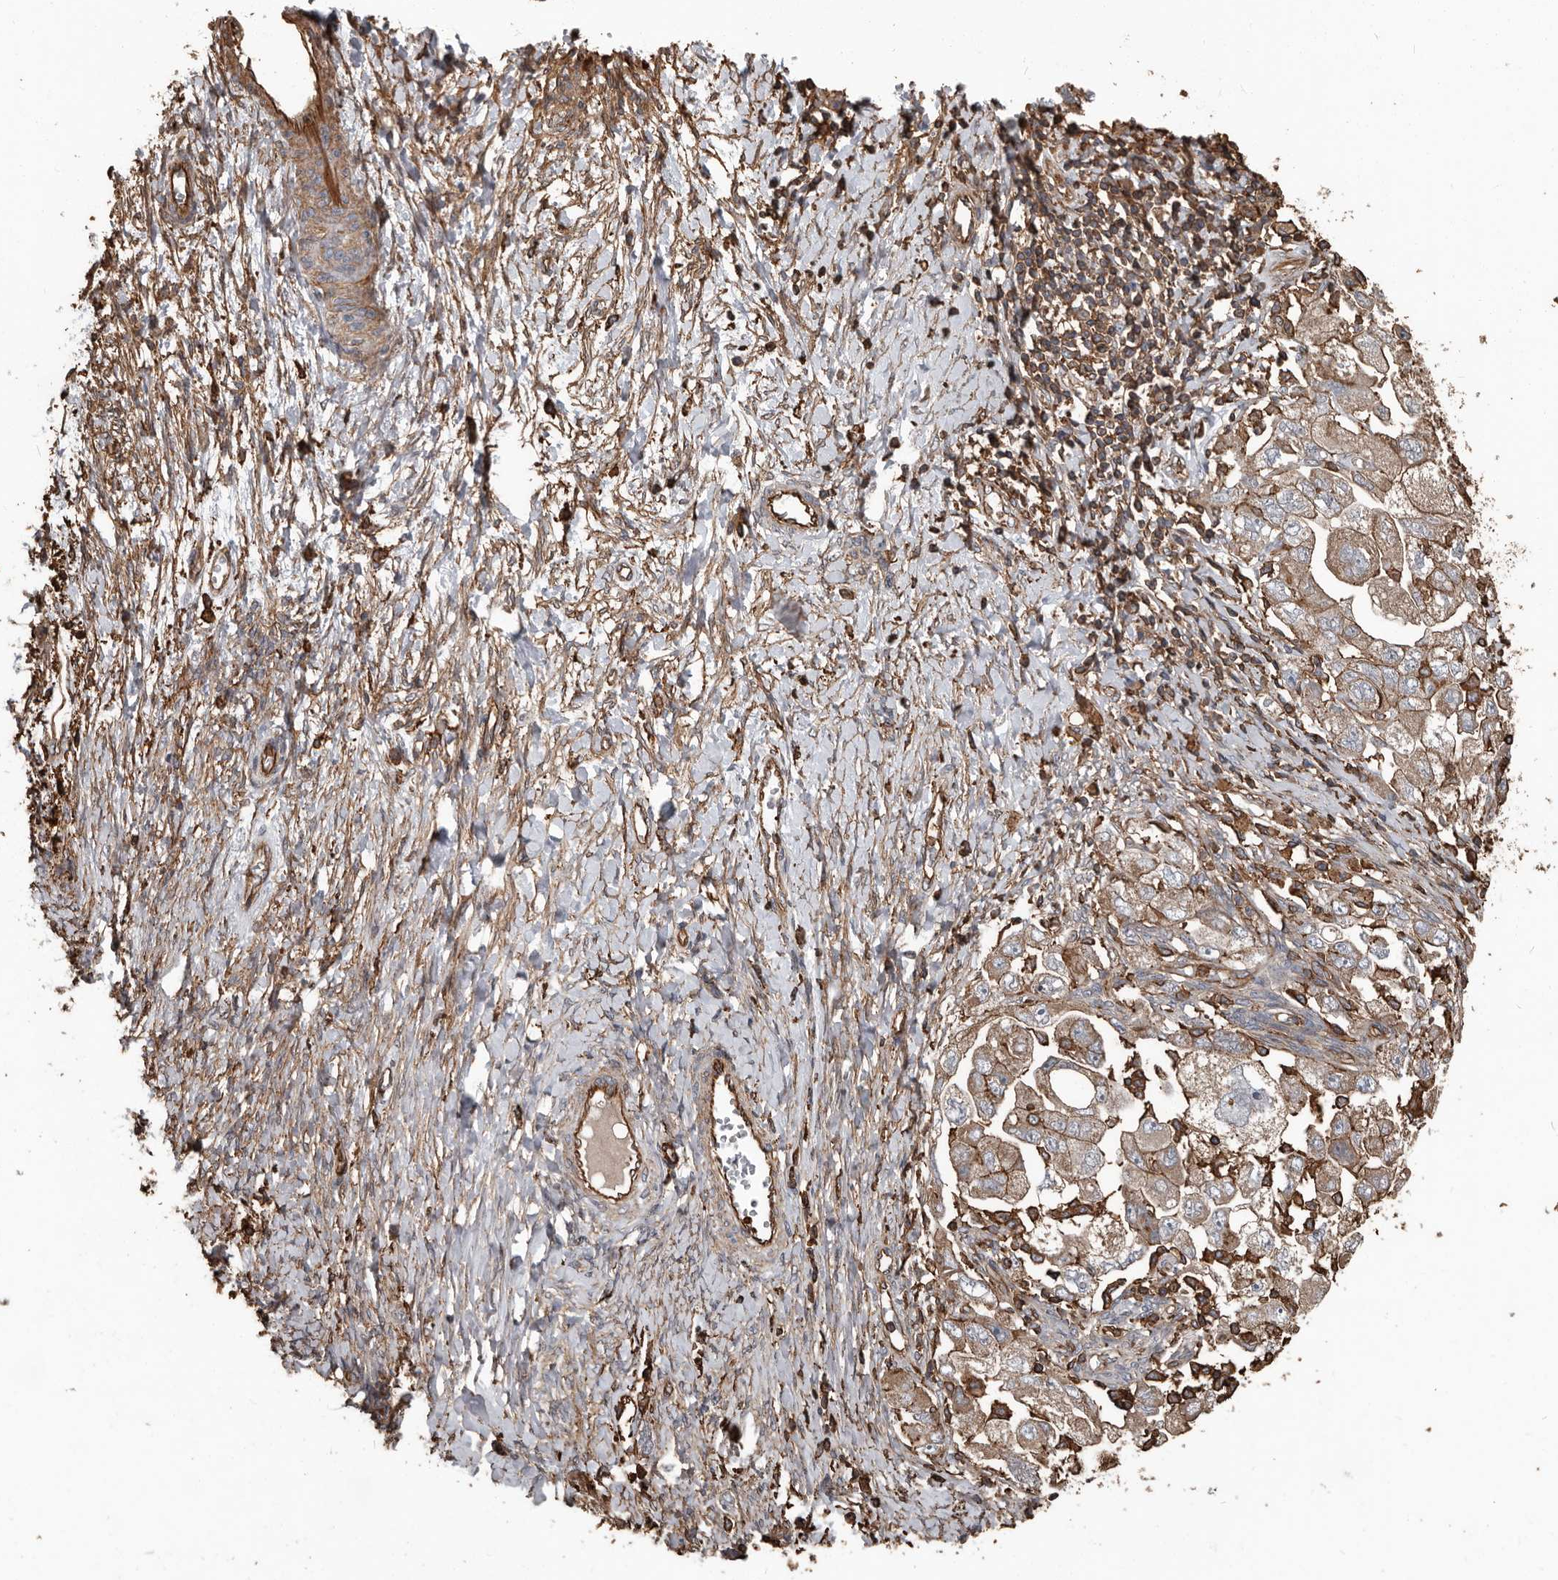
{"staining": {"intensity": "moderate", "quantity": ">75%", "location": "cytoplasmic/membranous"}, "tissue": "ovarian cancer", "cell_type": "Tumor cells", "image_type": "cancer", "snomed": [{"axis": "morphology", "description": "Carcinoma, NOS"}, {"axis": "morphology", "description": "Cystadenocarcinoma, serous, NOS"}, {"axis": "topography", "description": "Ovary"}], "caption": "Ovarian cancer (serous cystadenocarcinoma) was stained to show a protein in brown. There is medium levels of moderate cytoplasmic/membranous positivity in about >75% of tumor cells.", "gene": "DENND6B", "patient": {"sex": "female", "age": 69}}